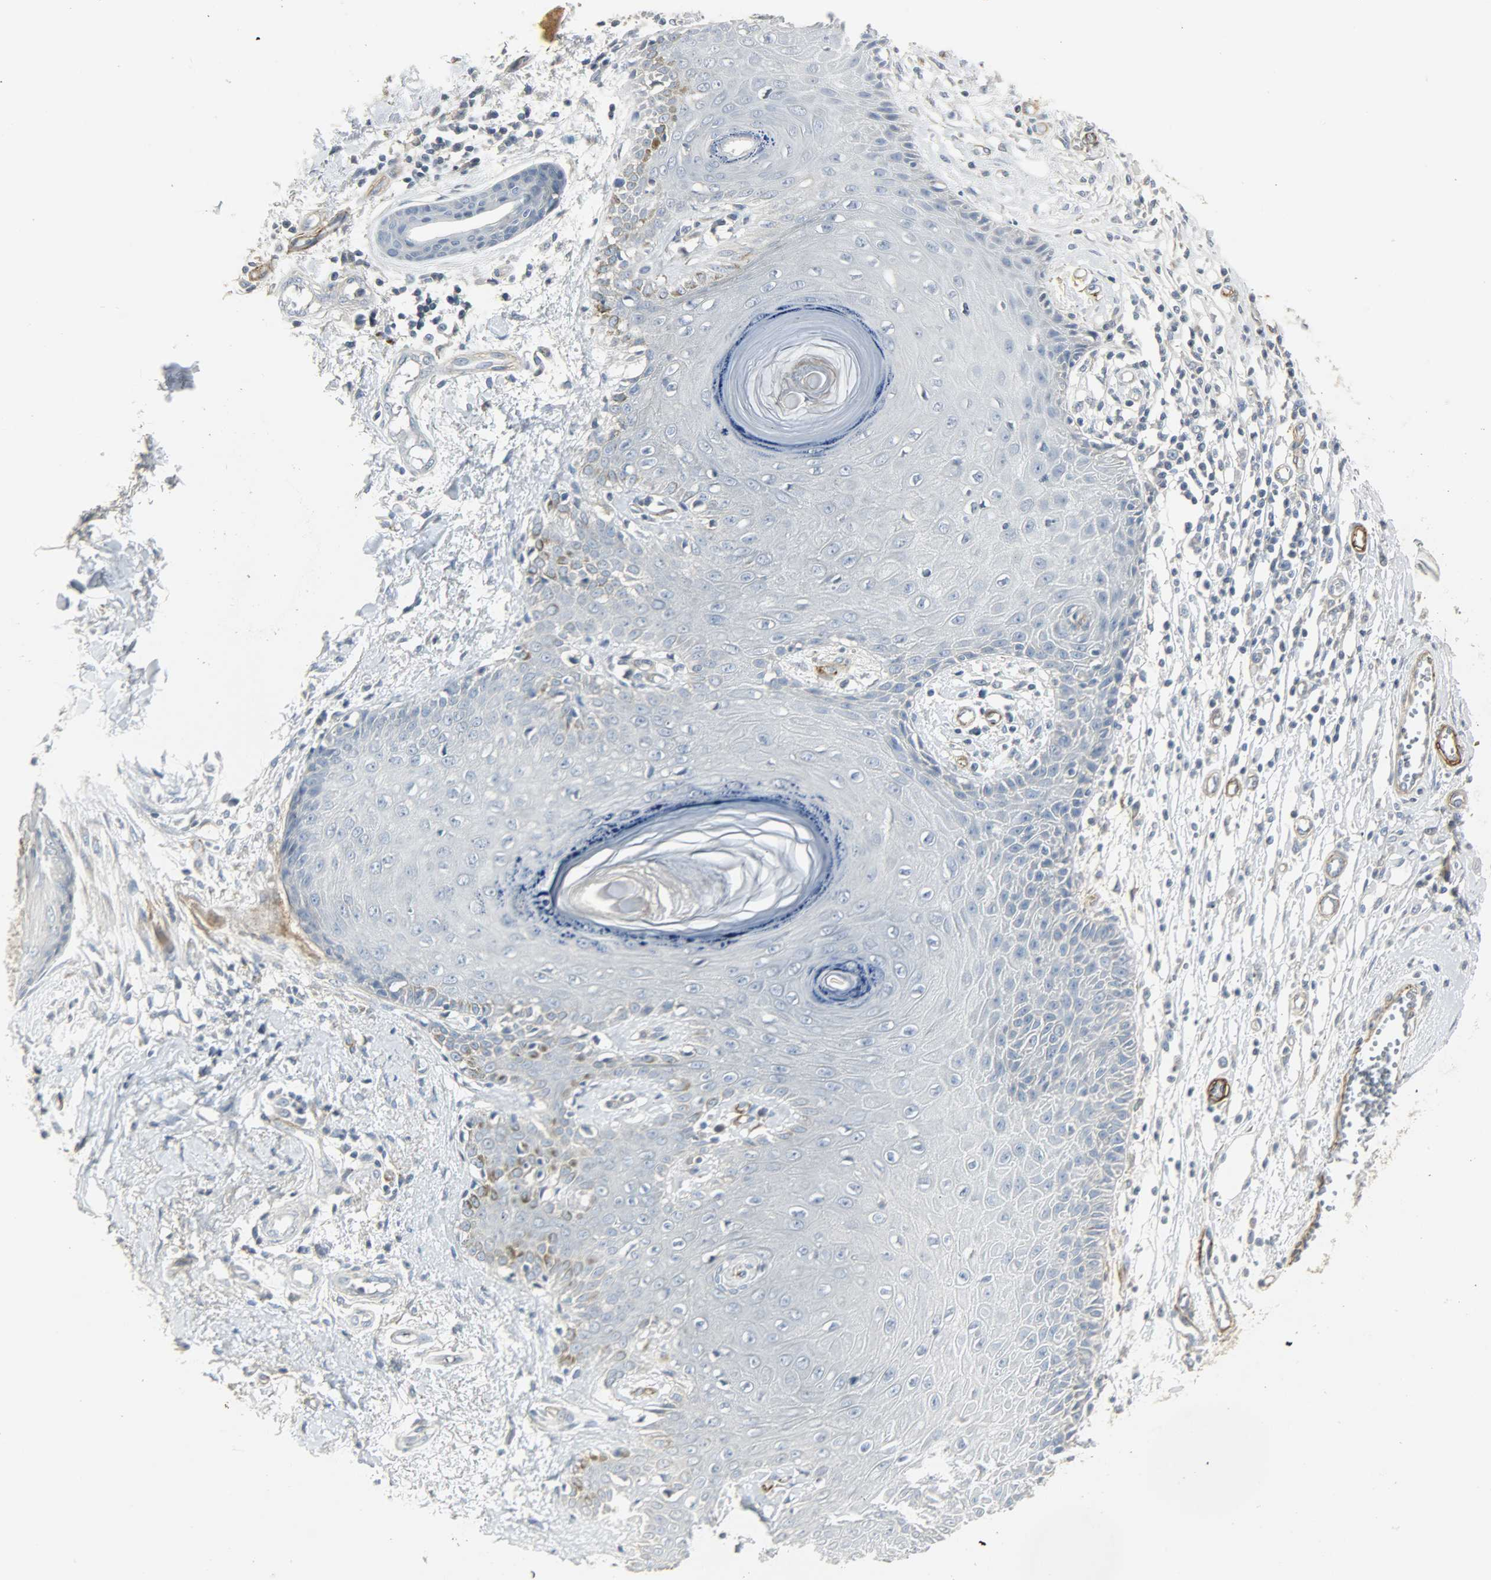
{"staining": {"intensity": "negative", "quantity": "none", "location": "none"}, "tissue": "skin cancer", "cell_type": "Tumor cells", "image_type": "cancer", "snomed": [{"axis": "morphology", "description": "Basal cell carcinoma"}, {"axis": "topography", "description": "Skin"}], "caption": "Immunohistochemistry (IHC) micrograph of human basal cell carcinoma (skin) stained for a protein (brown), which reveals no positivity in tumor cells. (Stains: DAB IHC with hematoxylin counter stain, Microscopy: brightfield microscopy at high magnification).", "gene": "ENPEP", "patient": {"sex": "male", "age": 67}}